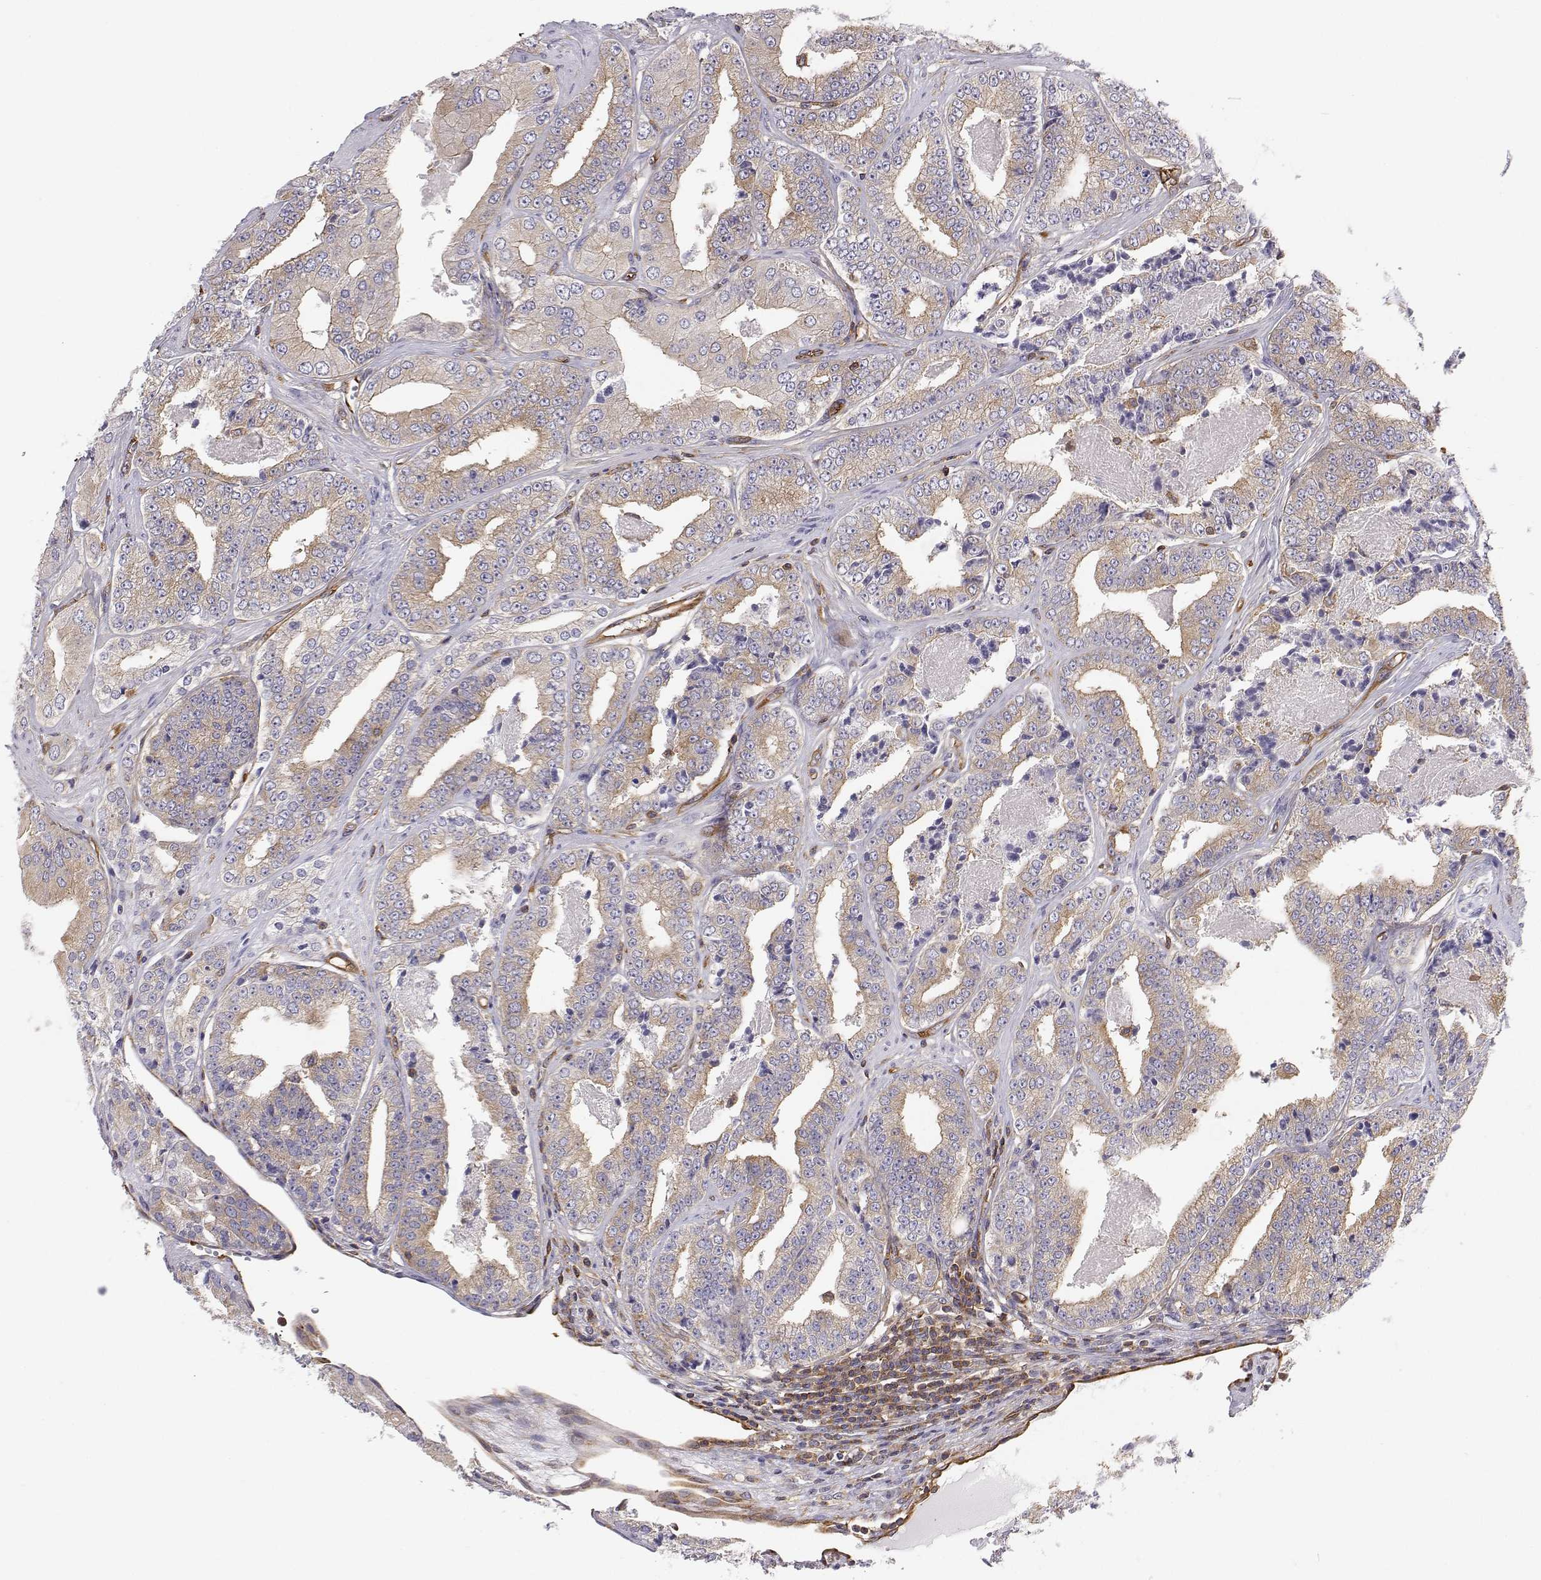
{"staining": {"intensity": "weak", "quantity": "<25%", "location": "cytoplasmic/membranous"}, "tissue": "prostate cancer", "cell_type": "Tumor cells", "image_type": "cancer", "snomed": [{"axis": "morphology", "description": "Adenocarcinoma, Low grade"}, {"axis": "topography", "description": "Prostate"}], "caption": "Tumor cells are negative for brown protein staining in prostate adenocarcinoma (low-grade). (Stains: DAB IHC with hematoxylin counter stain, Microscopy: brightfield microscopy at high magnification).", "gene": "MYH9", "patient": {"sex": "male", "age": 60}}